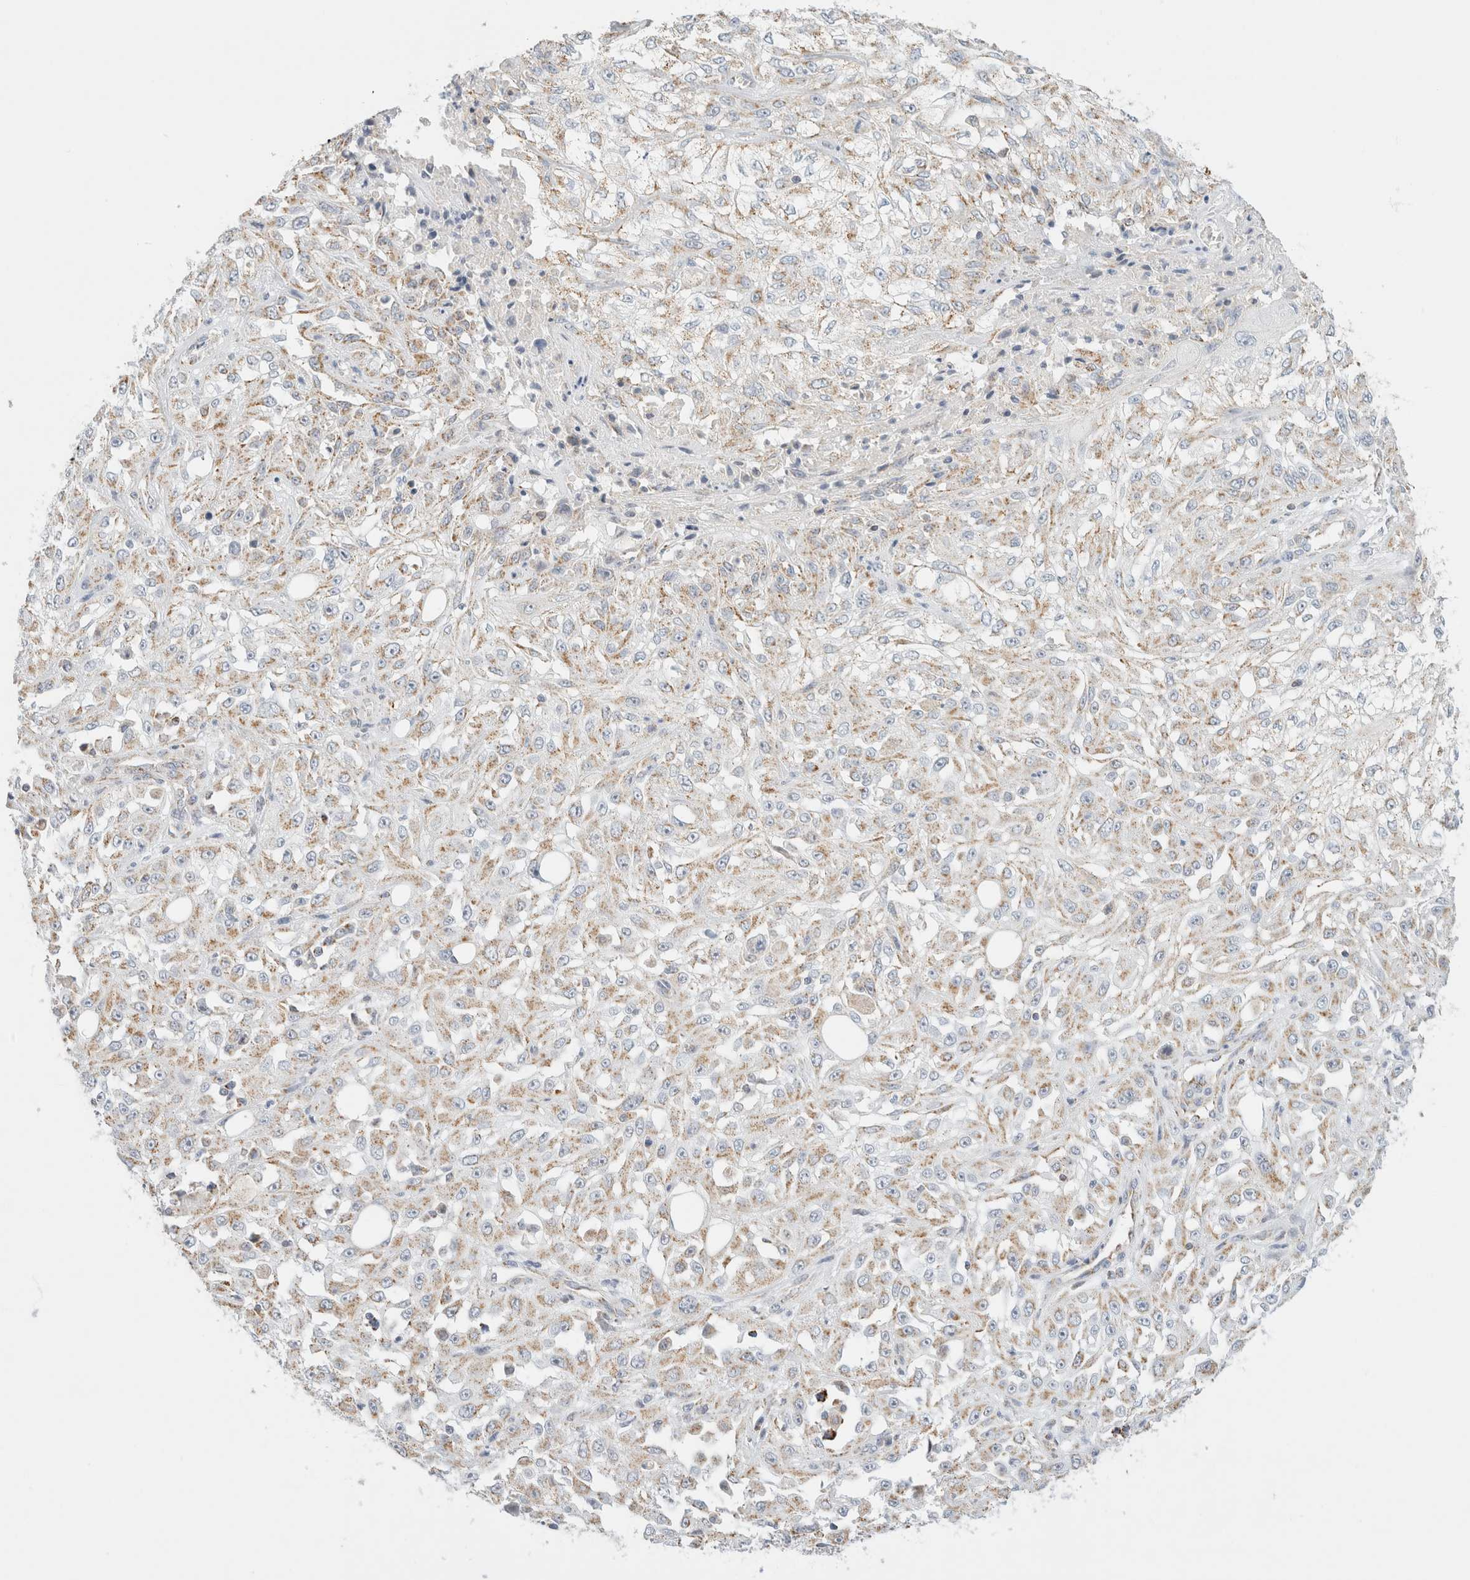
{"staining": {"intensity": "weak", "quantity": ">75%", "location": "cytoplasmic/membranous"}, "tissue": "skin cancer", "cell_type": "Tumor cells", "image_type": "cancer", "snomed": [{"axis": "morphology", "description": "Squamous cell carcinoma, NOS"}, {"axis": "morphology", "description": "Squamous cell carcinoma, metastatic, NOS"}, {"axis": "topography", "description": "Skin"}, {"axis": "topography", "description": "Lymph node"}], "caption": "This is an image of immunohistochemistry (IHC) staining of skin cancer (squamous cell carcinoma), which shows weak expression in the cytoplasmic/membranous of tumor cells.", "gene": "HDHD3", "patient": {"sex": "male", "age": 75}}